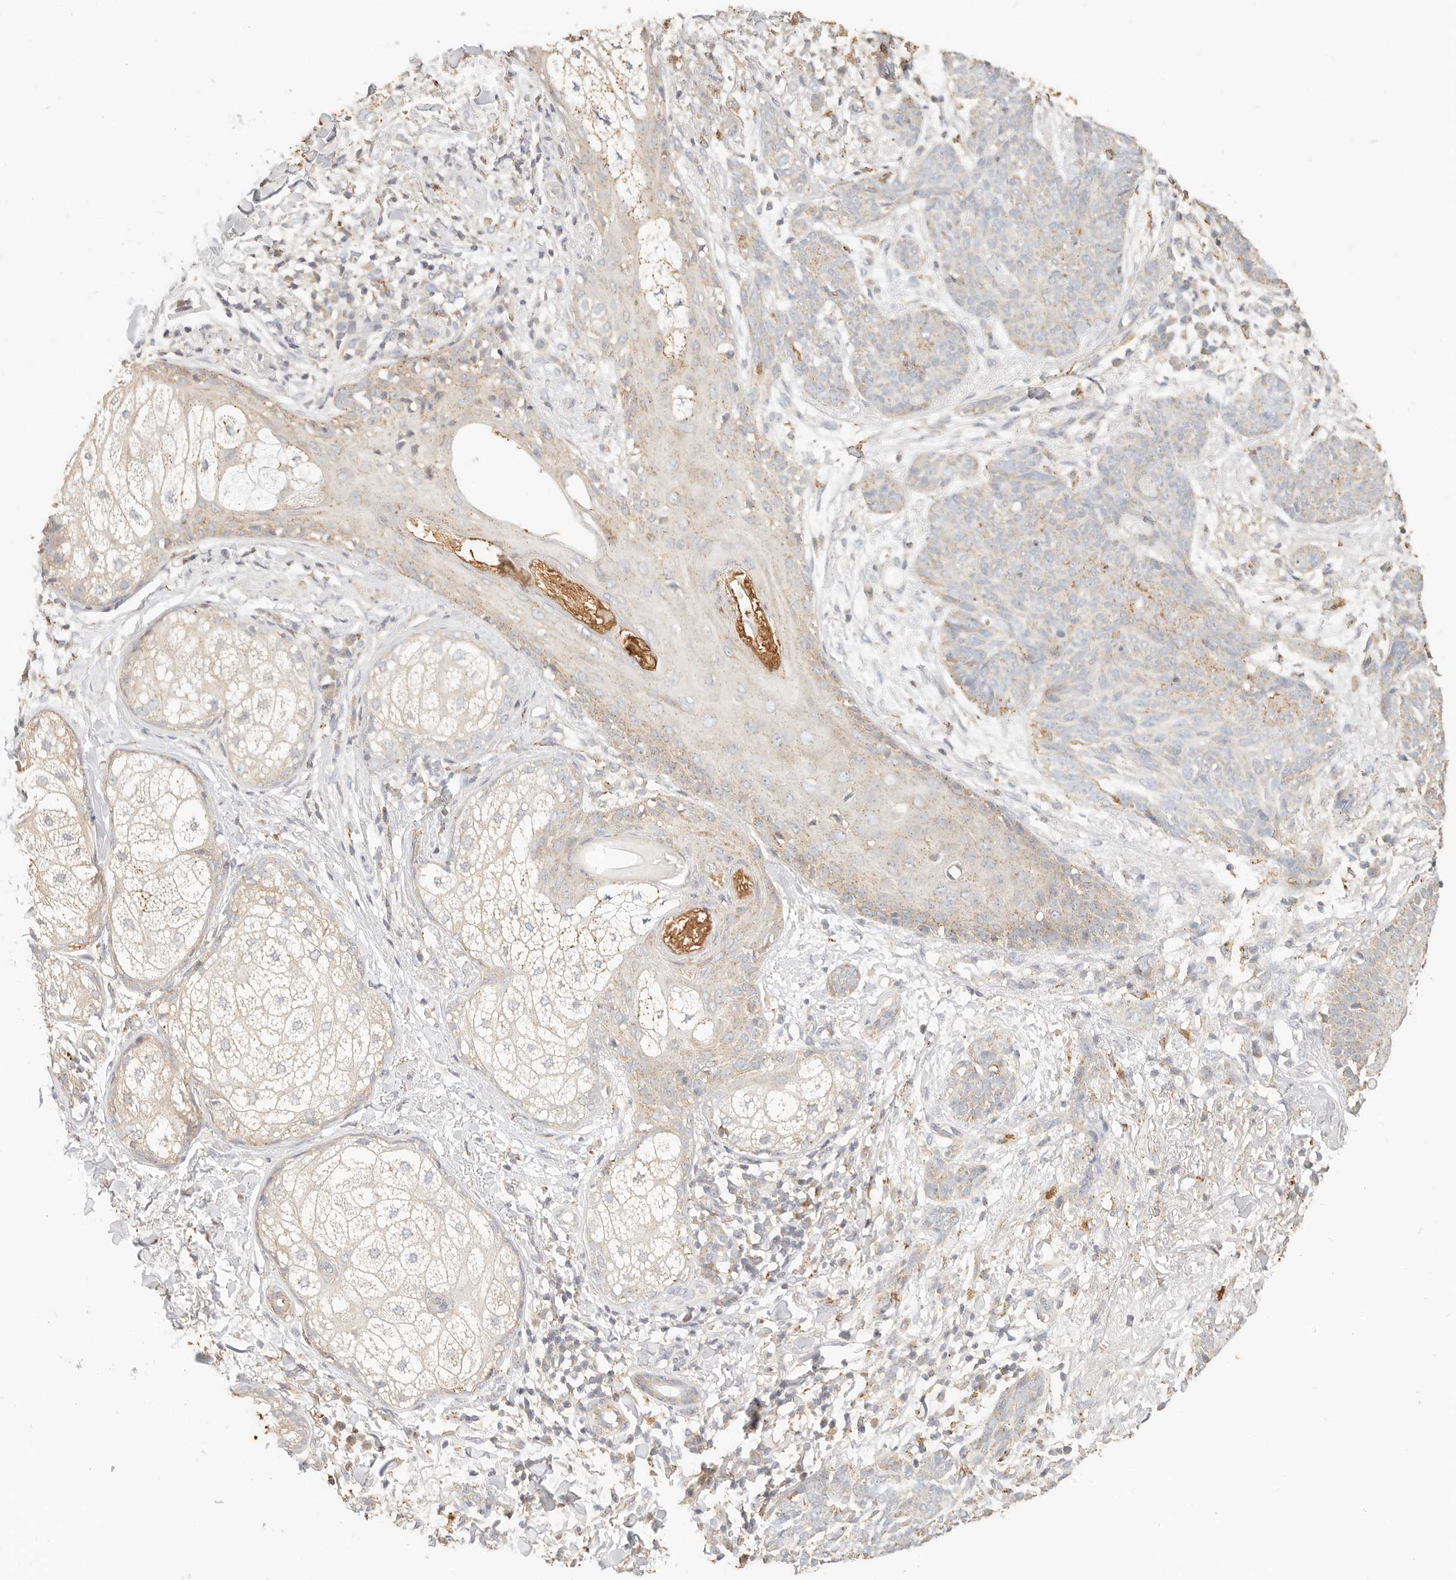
{"staining": {"intensity": "weak", "quantity": "<25%", "location": "cytoplasmic/membranous"}, "tissue": "skin cancer", "cell_type": "Tumor cells", "image_type": "cancer", "snomed": [{"axis": "morphology", "description": "Basal cell carcinoma"}, {"axis": "topography", "description": "Skin"}], "caption": "The photomicrograph shows no significant staining in tumor cells of skin basal cell carcinoma. The staining was performed using DAB (3,3'-diaminobenzidine) to visualize the protein expression in brown, while the nuclei were stained in blue with hematoxylin (Magnification: 20x).", "gene": "CNMD", "patient": {"sex": "male", "age": 85}}